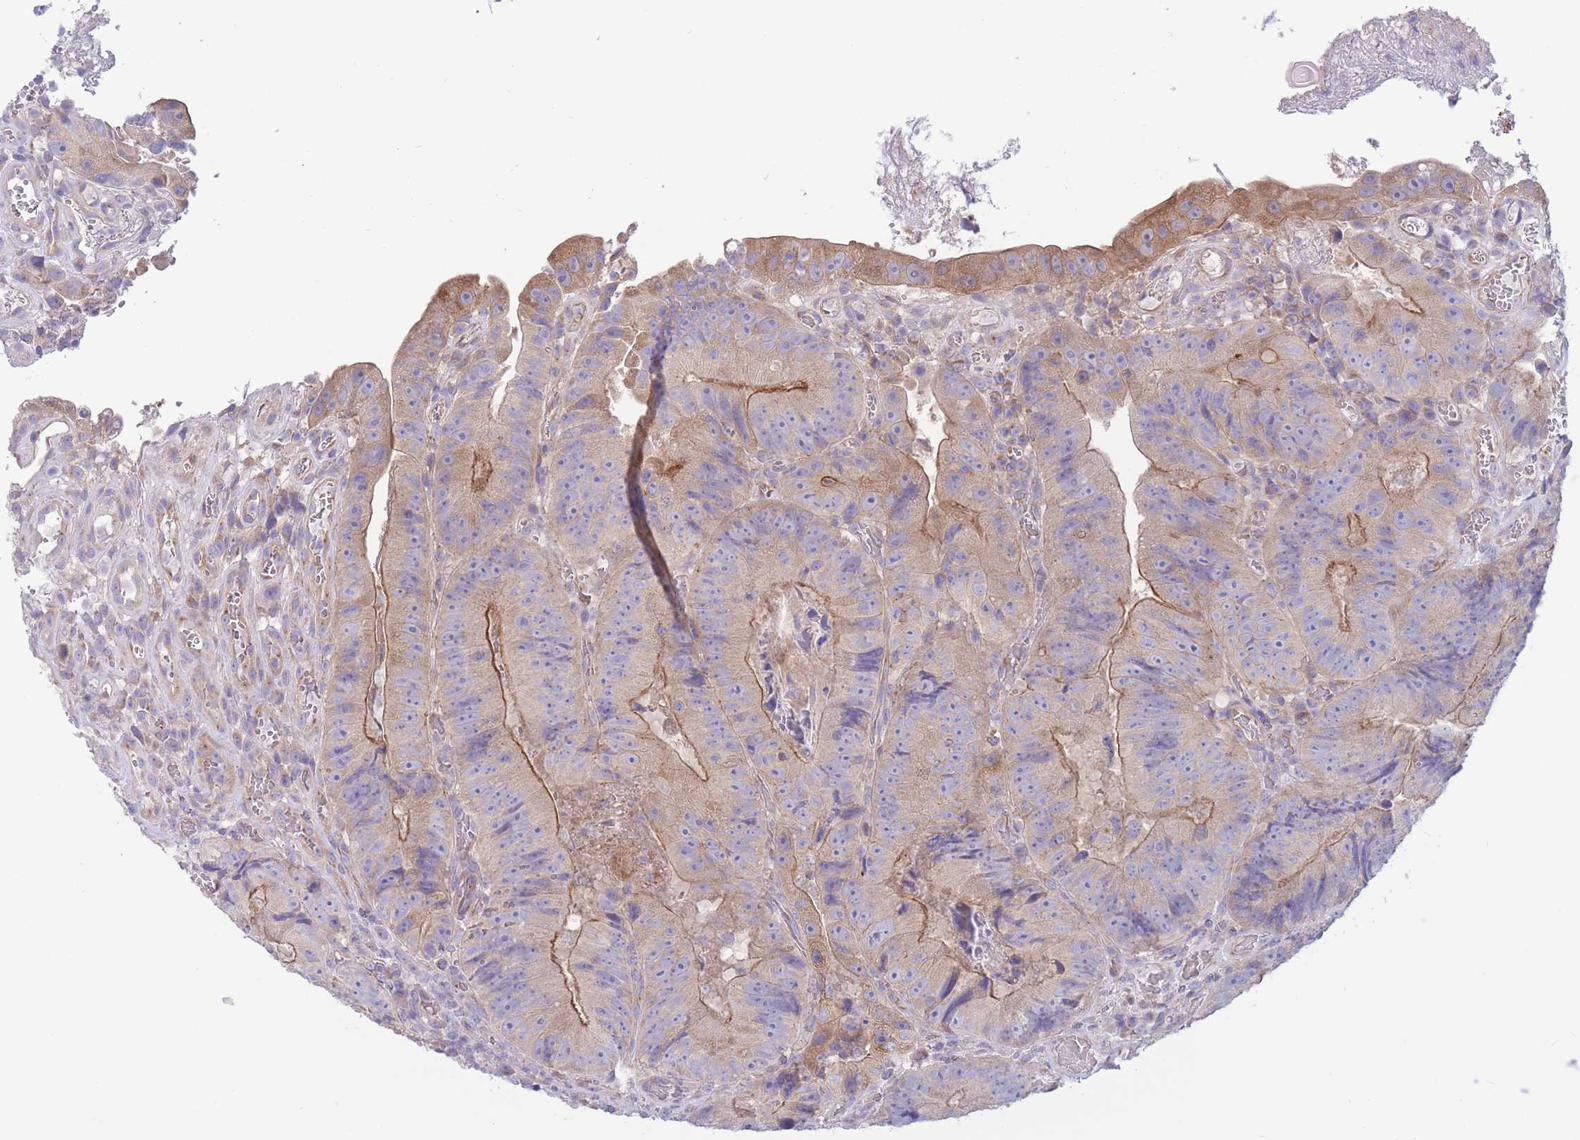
{"staining": {"intensity": "moderate", "quantity": "25%-75%", "location": "cytoplasmic/membranous"}, "tissue": "colorectal cancer", "cell_type": "Tumor cells", "image_type": "cancer", "snomed": [{"axis": "morphology", "description": "Adenocarcinoma, NOS"}, {"axis": "topography", "description": "Colon"}], "caption": "Brown immunohistochemical staining in human colorectal adenocarcinoma displays moderate cytoplasmic/membranous expression in approximately 25%-75% of tumor cells. The protein of interest is stained brown, and the nuclei are stained in blue (DAB (3,3'-diaminobenzidine) IHC with brightfield microscopy, high magnification).", "gene": "ALS2CL", "patient": {"sex": "female", "age": 86}}